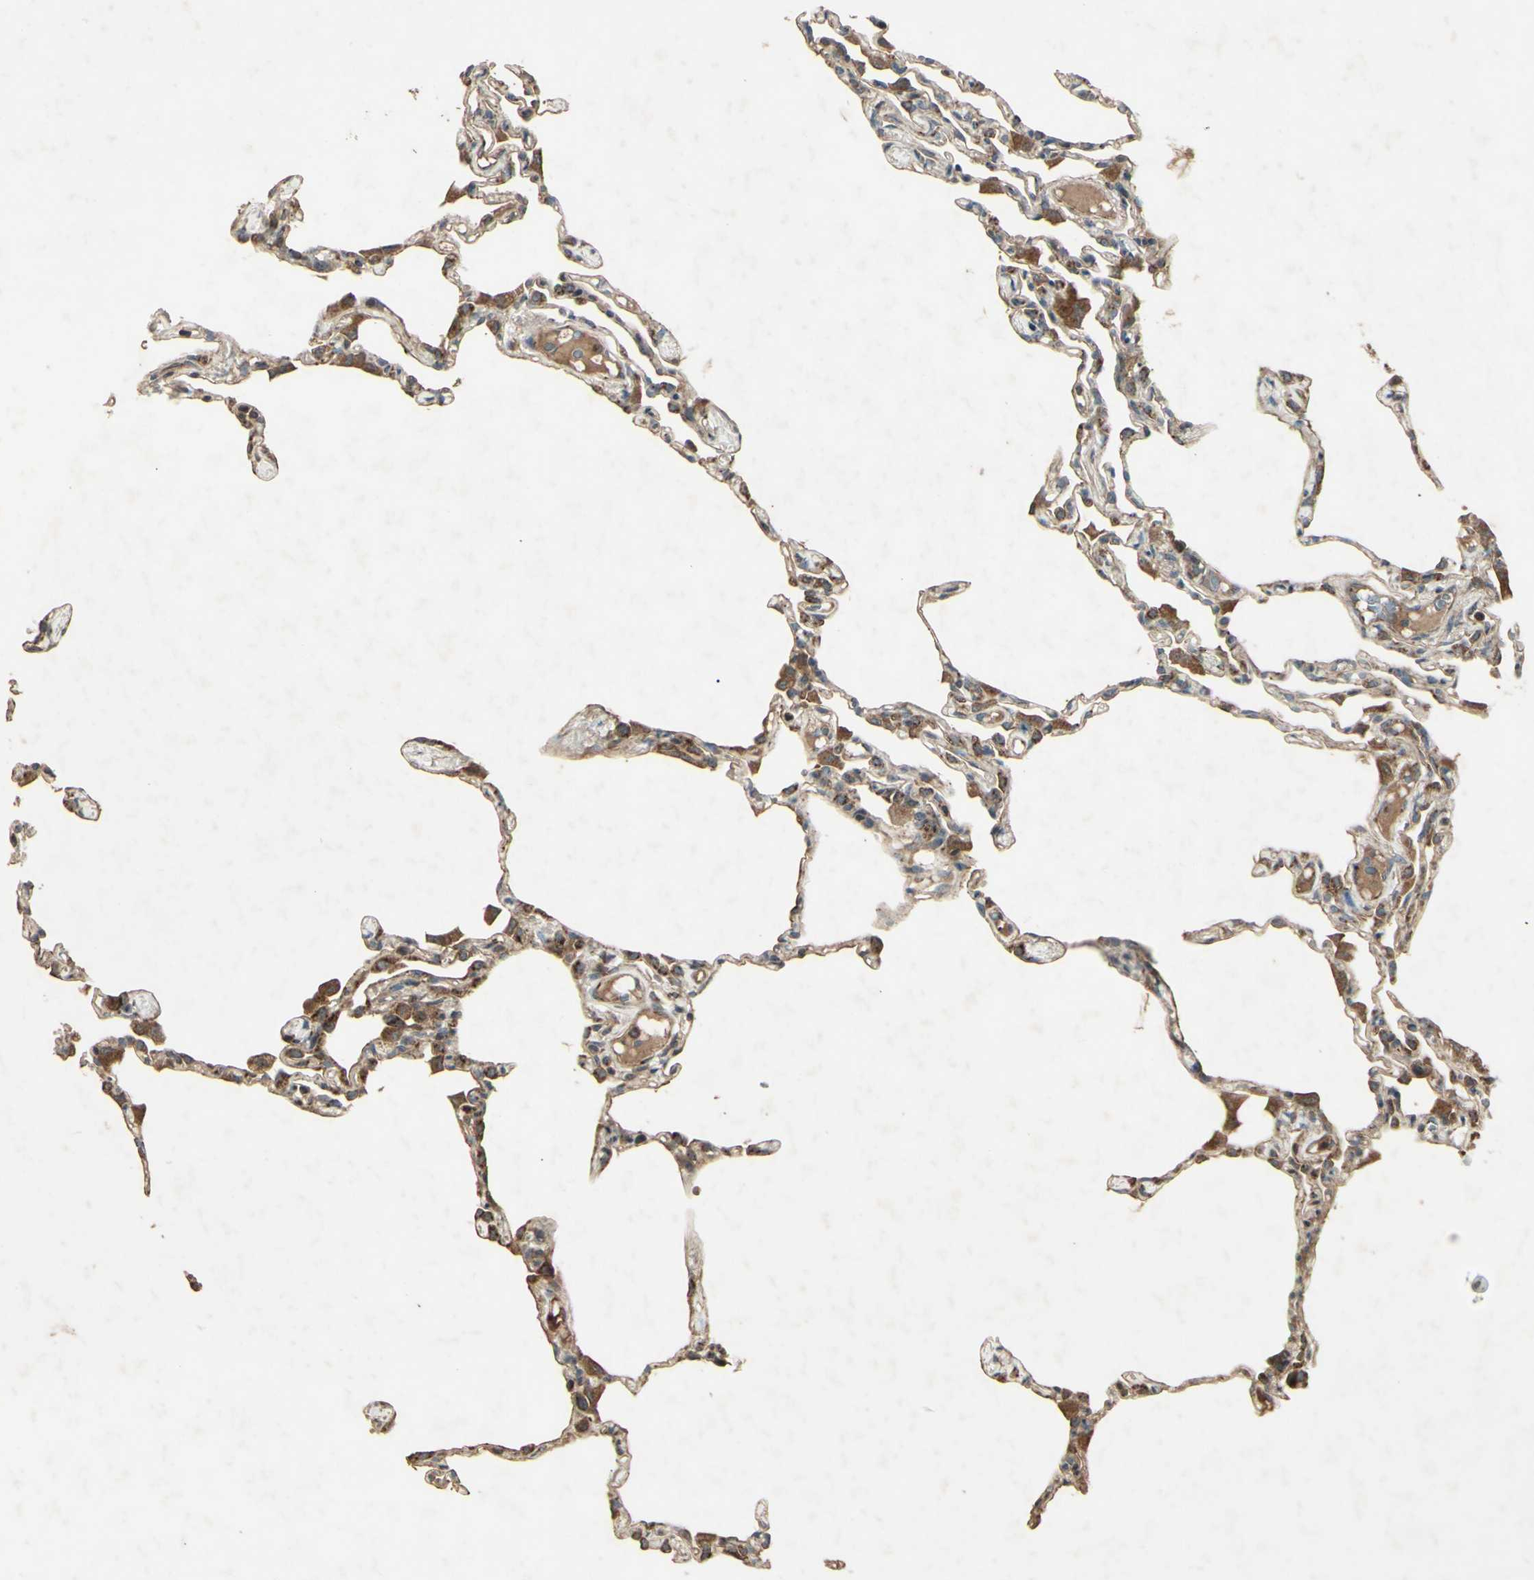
{"staining": {"intensity": "moderate", "quantity": ">75%", "location": "cytoplasmic/membranous"}, "tissue": "lung", "cell_type": "Alveolar cells", "image_type": "normal", "snomed": [{"axis": "morphology", "description": "Normal tissue, NOS"}, {"axis": "topography", "description": "Lung"}], "caption": "About >75% of alveolar cells in unremarkable human lung exhibit moderate cytoplasmic/membranous protein positivity as visualized by brown immunohistochemical staining.", "gene": "AP1G1", "patient": {"sex": "female", "age": 49}}